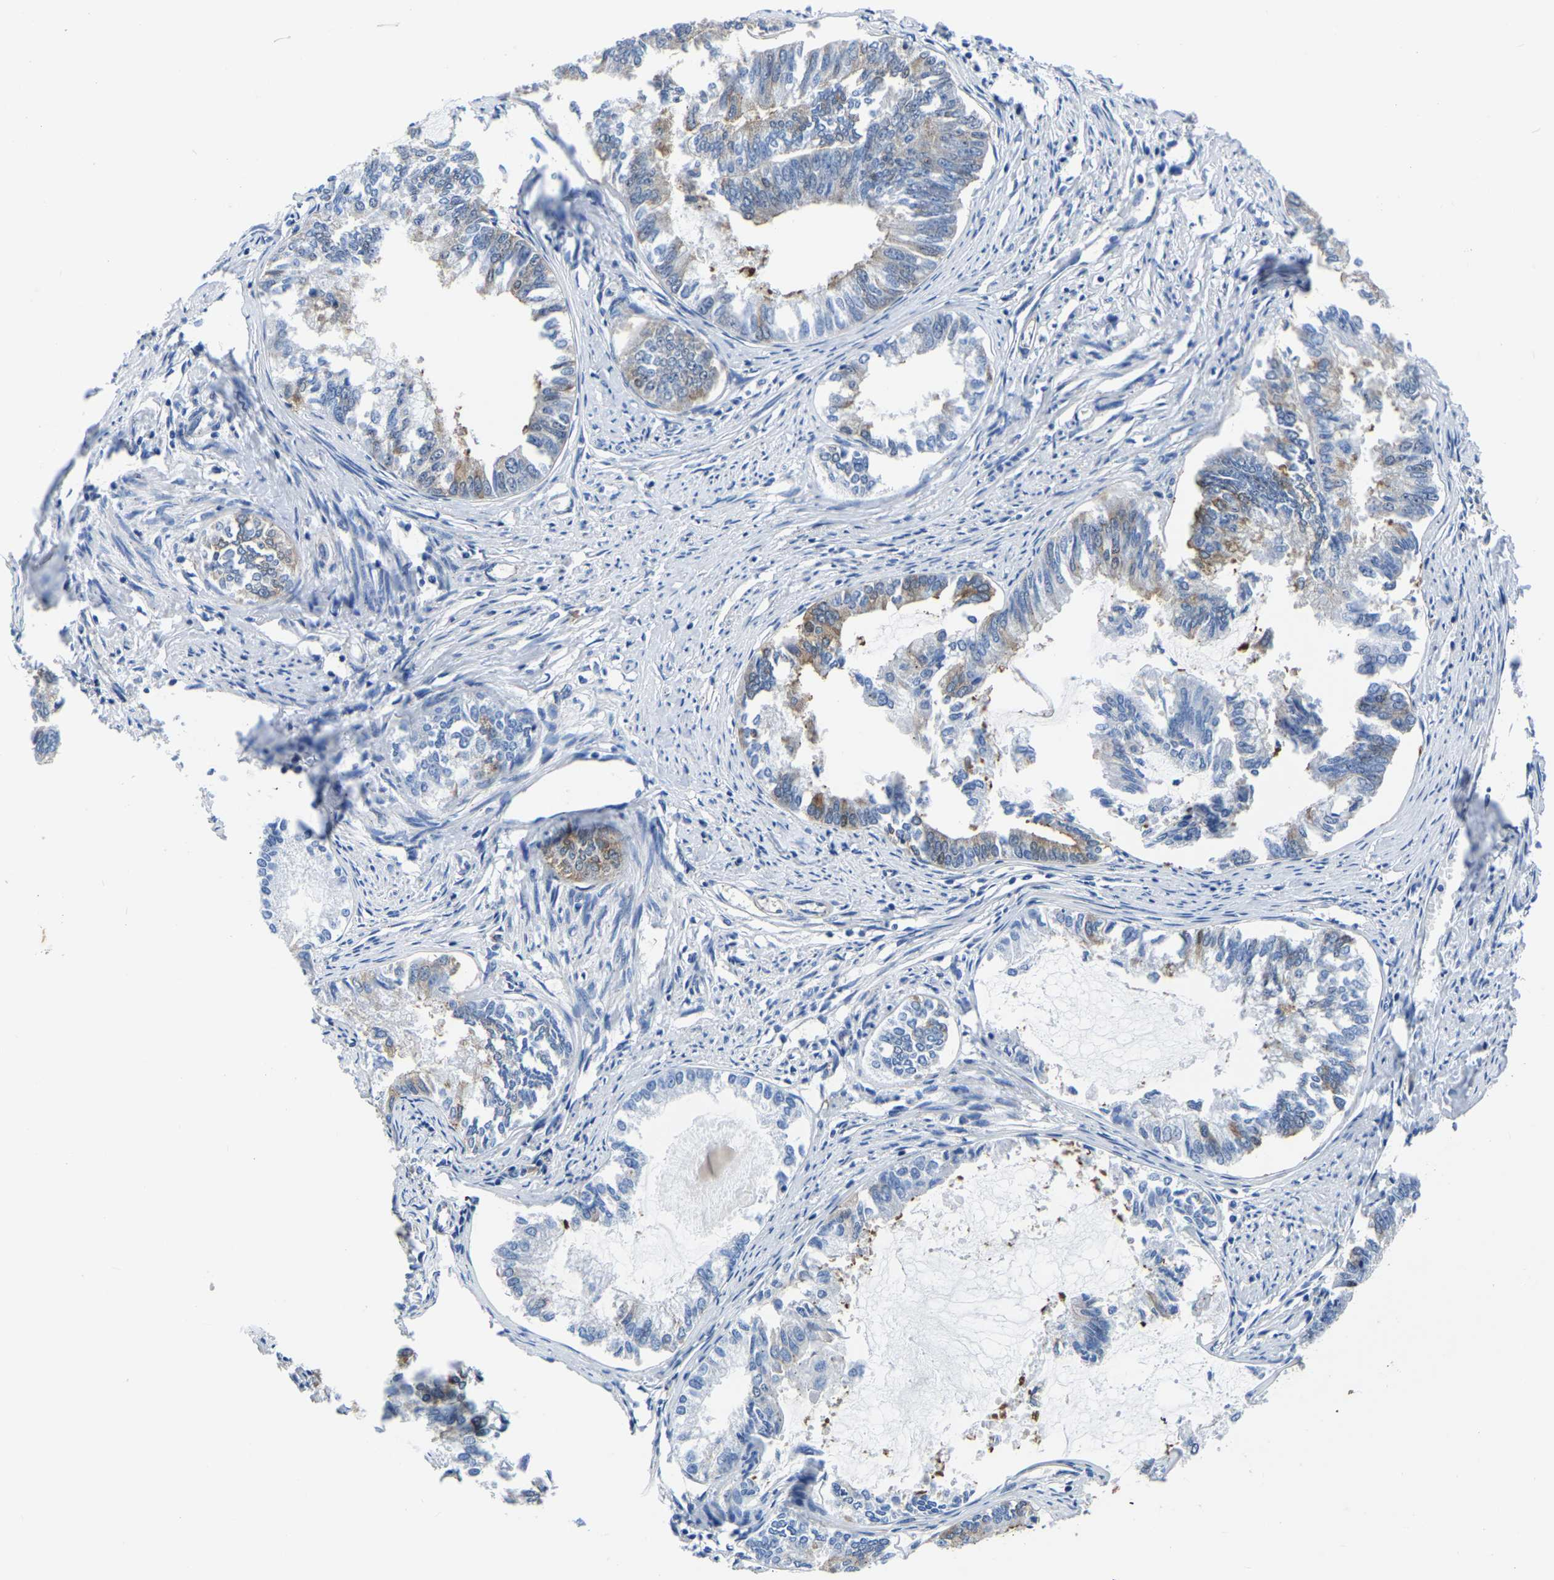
{"staining": {"intensity": "weak", "quantity": "25%-75%", "location": "cytoplasmic/membranous"}, "tissue": "endometrial cancer", "cell_type": "Tumor cells", "image_type": "cancer", "snomed": [{"axis": "morphology", "description": "Adenocarcinoma, NOS"}, {"axis": "topography", "description": "Endometrium"}], "caption": "A brown stain highlights weak cytoplasmic/membranous positivity of a protein in human endometrial adenocarcinoma tumor cells. Nuclei are stained in blue.", "gene": "TFG", "patient": {"sex": "female", "age": 86}}